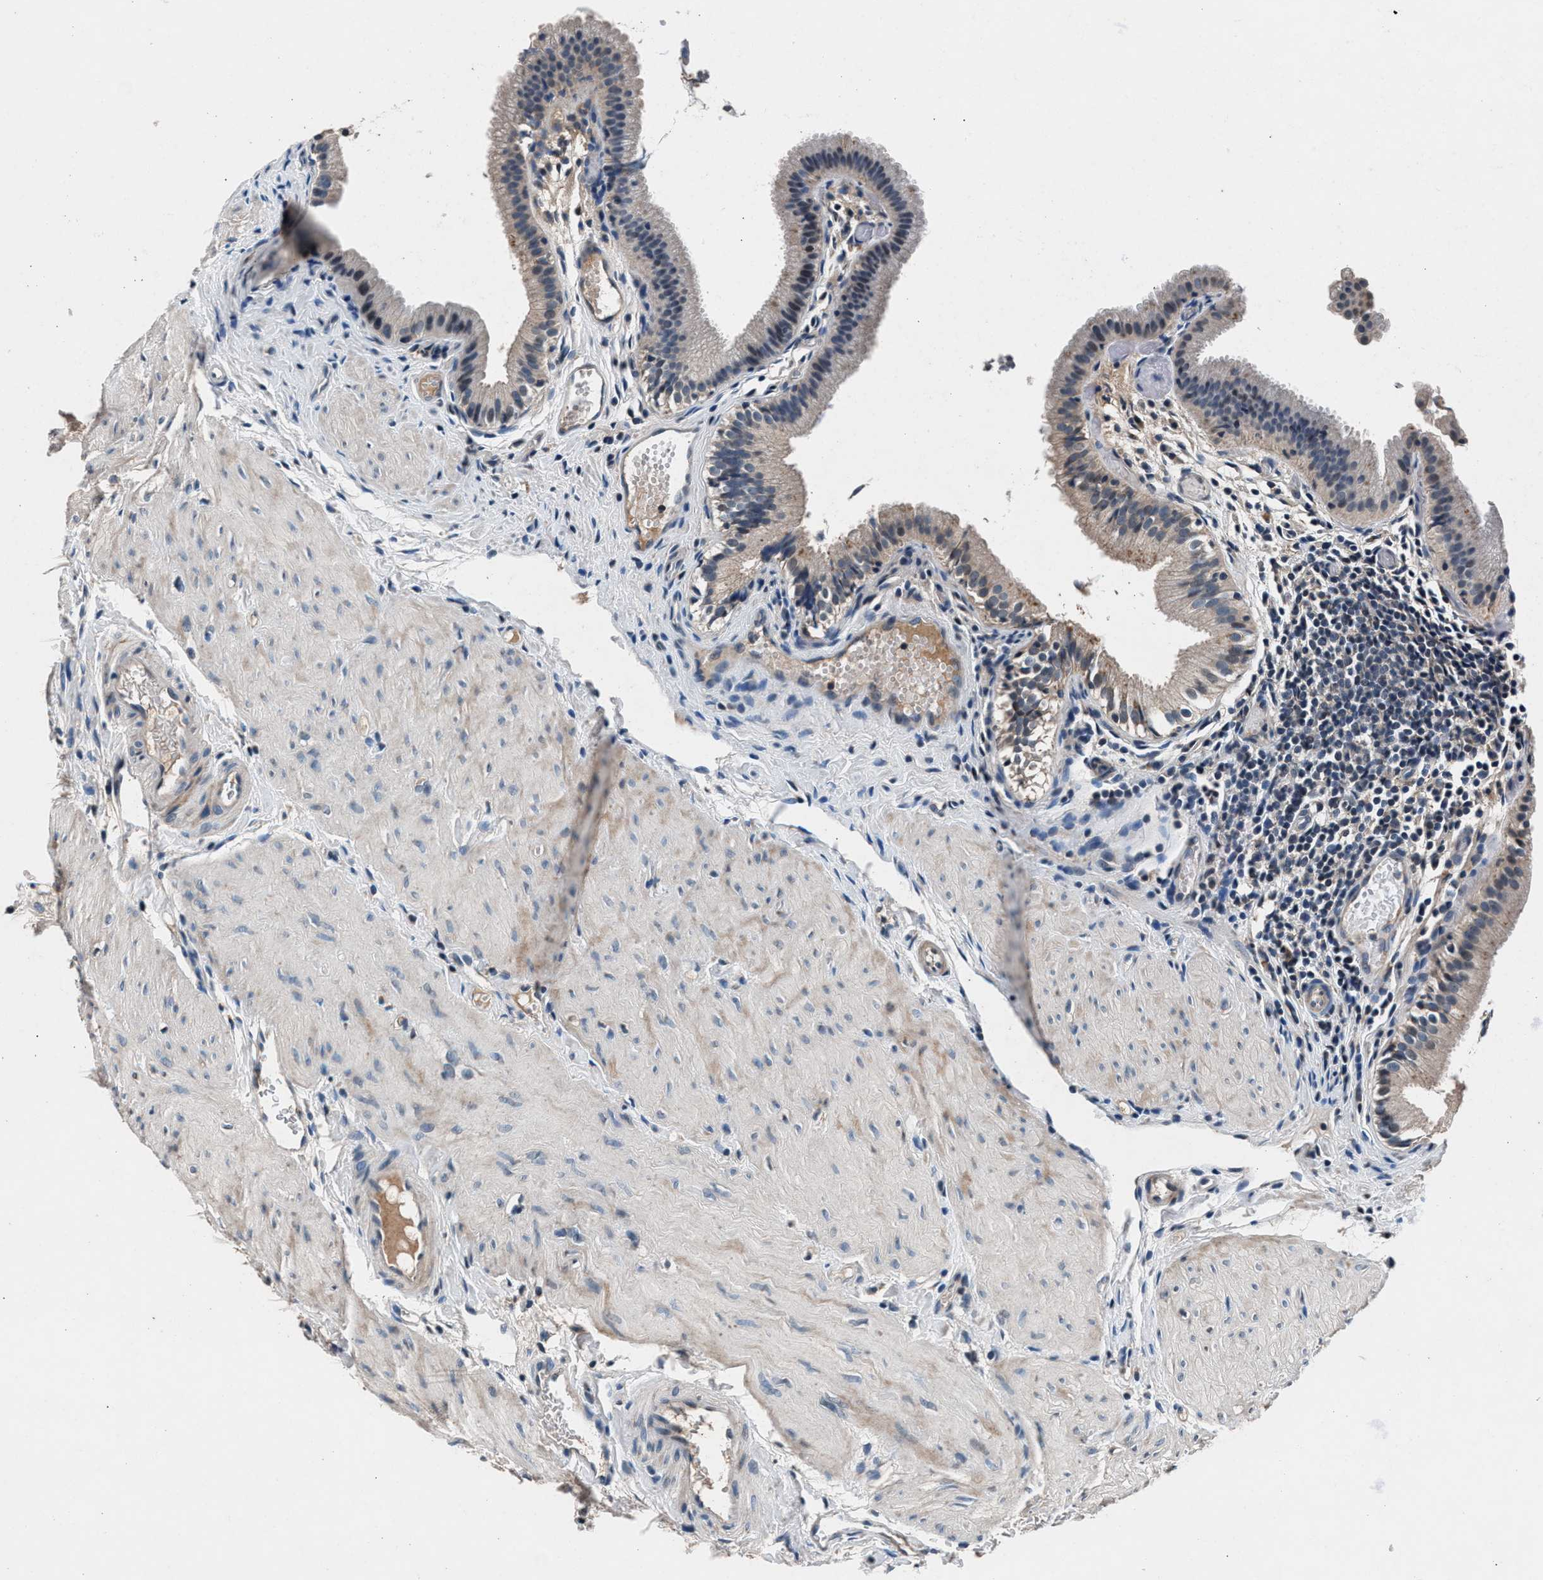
{"staining": {"intensity": "weak", "quantity": ">75%", "location": "cytoplasmic/membranous"}, "tissue": "gallbladder", "cell_type": "Glandular cells", "image_type": "normal", "snomed": [{"axis": "morphology", "description": "Normal tissue, NOS"}, {"axis": "topography", "description": "Gallbladder"}], "caption": "Protein staining of benign gallbladder reveals weak cytoplasmic/membranous staining in about >75% of glandular cells. The staining was performed using DAB, with brown indicating positive protein expression. Nuclei are stained blue with hematoxylin.", "gene": "DENND6B", "patient": {"sex": "female", "age": 26}}